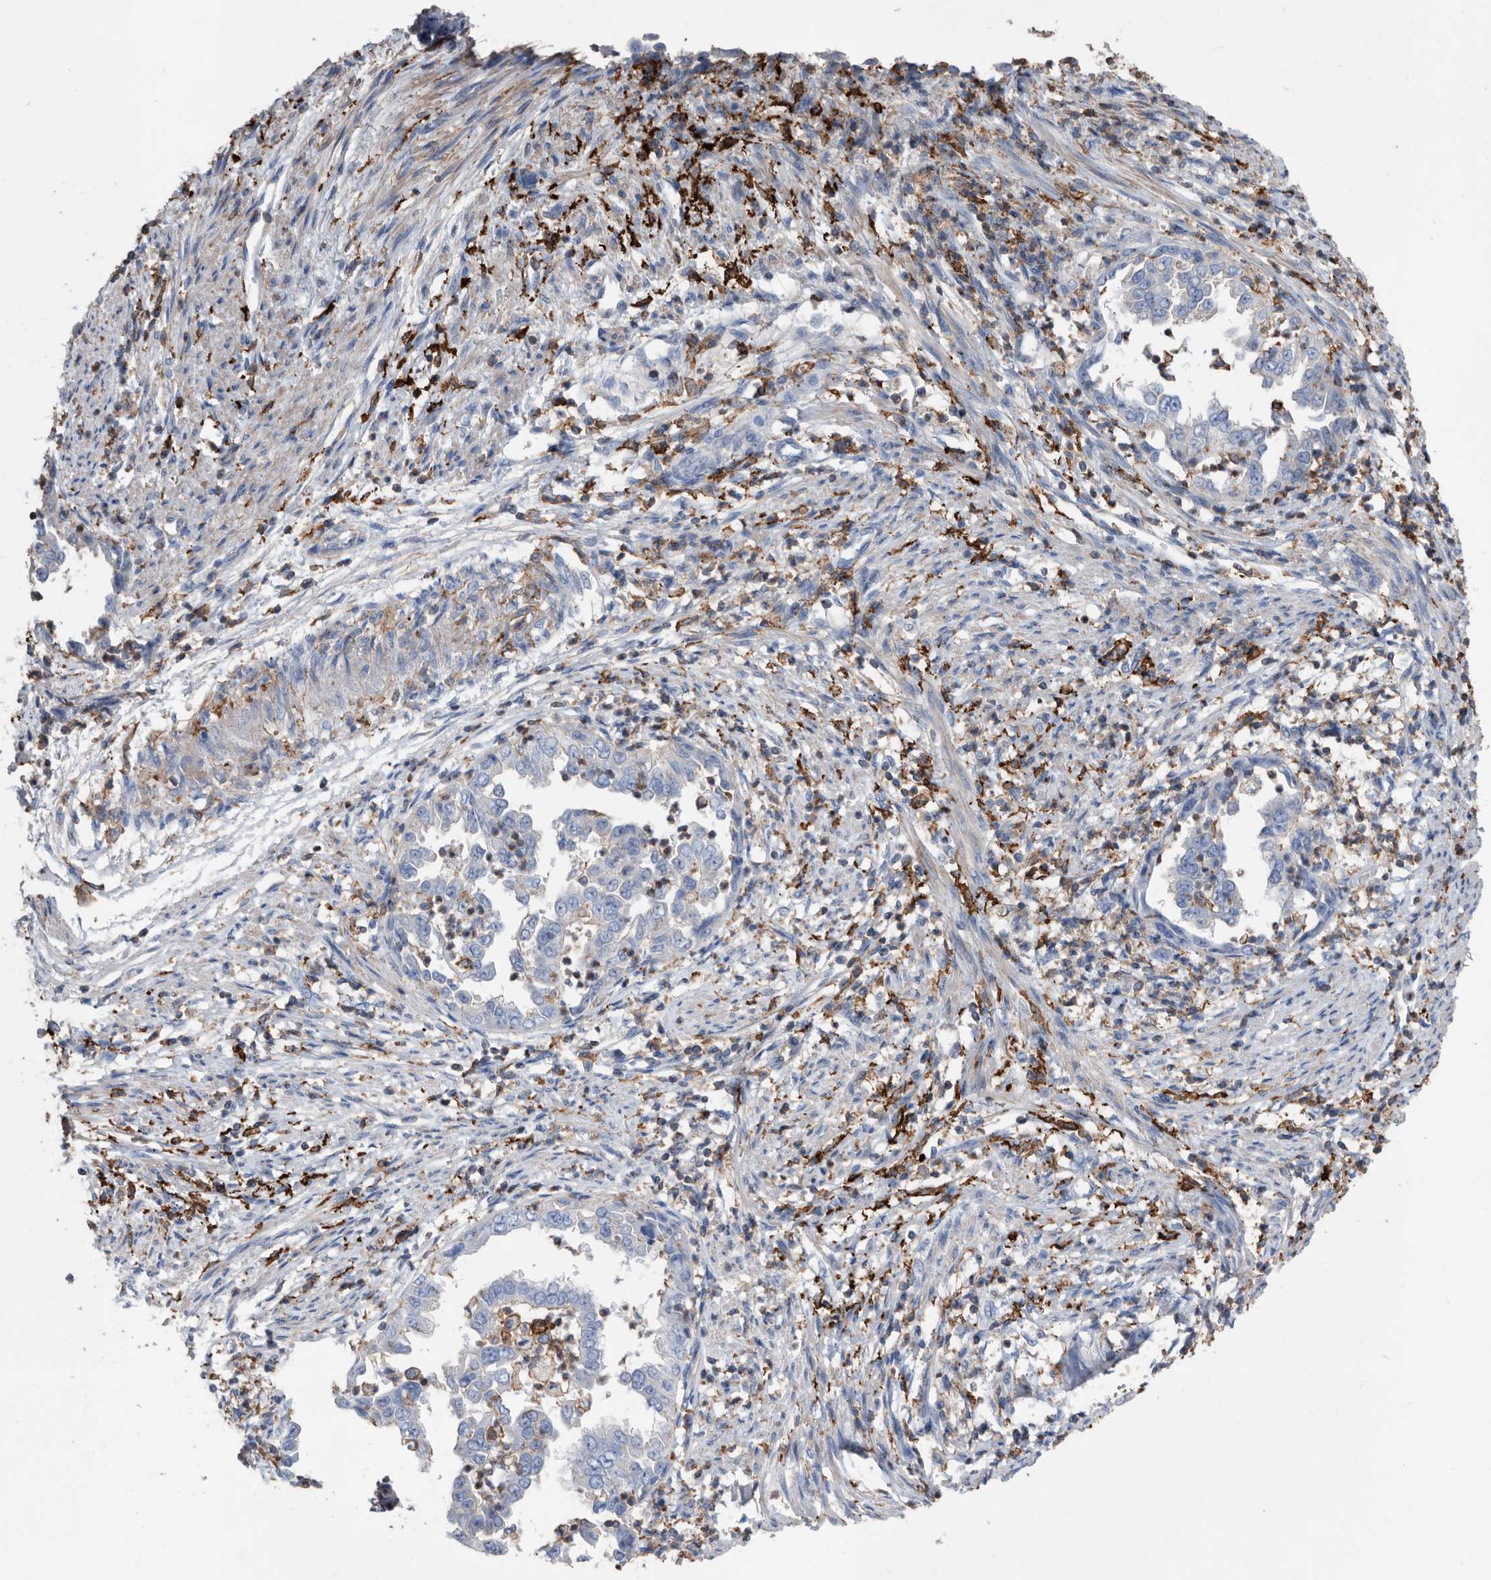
{"staining": {"intensity": "negative", "quantity": "none", "location": "none"}, "tissue": "endometrial cancer", "cell_type": "Tumor cells", "image_type": "cancer", "snomed": [{"axis": "morphology", "description": "Adenocarcinoma, NOS"}, {"axis": "topography", "description": "Endometrium"}], "caption": "The photomicrograph reveals no staining of tumor cells in endometrial adenocarcinoma.", "gene": "MS4A4A", "patient": {"sex": "female", "age": 85}}